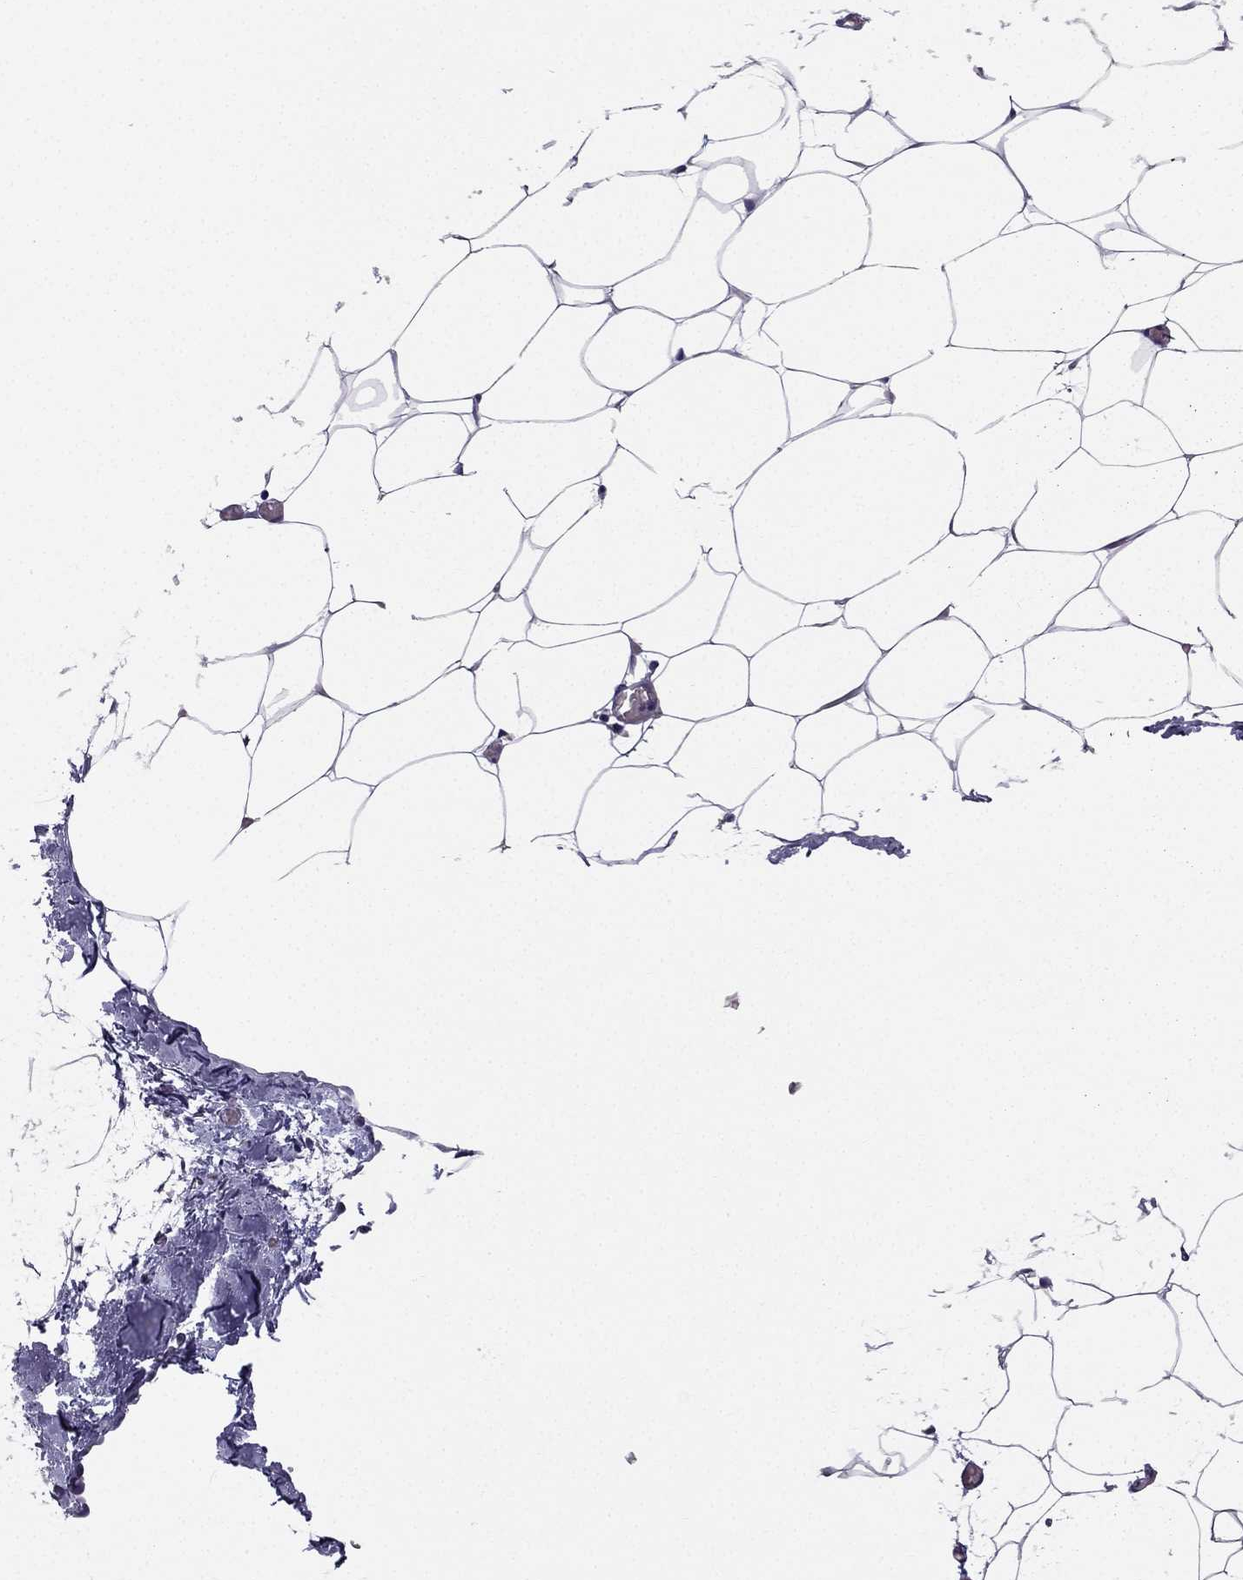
{"staining": {"intensity": "negative", "quantity": "none", "location": "none"}, "tissue": "adipose tissue", "cell_type": "Adipocytes", "image_type": "normal", "snomed": [{"axis": "morphology", "description": "Normal tissue, NOS"}, {"axis": "topography", "description": "Adipose tissue"}], "caption": "Human adipose tissue stained for a protein using IHC demonstrates no expression in adipocytes.", "gene": "ARHGAP11A", "patient": {"sex": "male", "age": 57}}